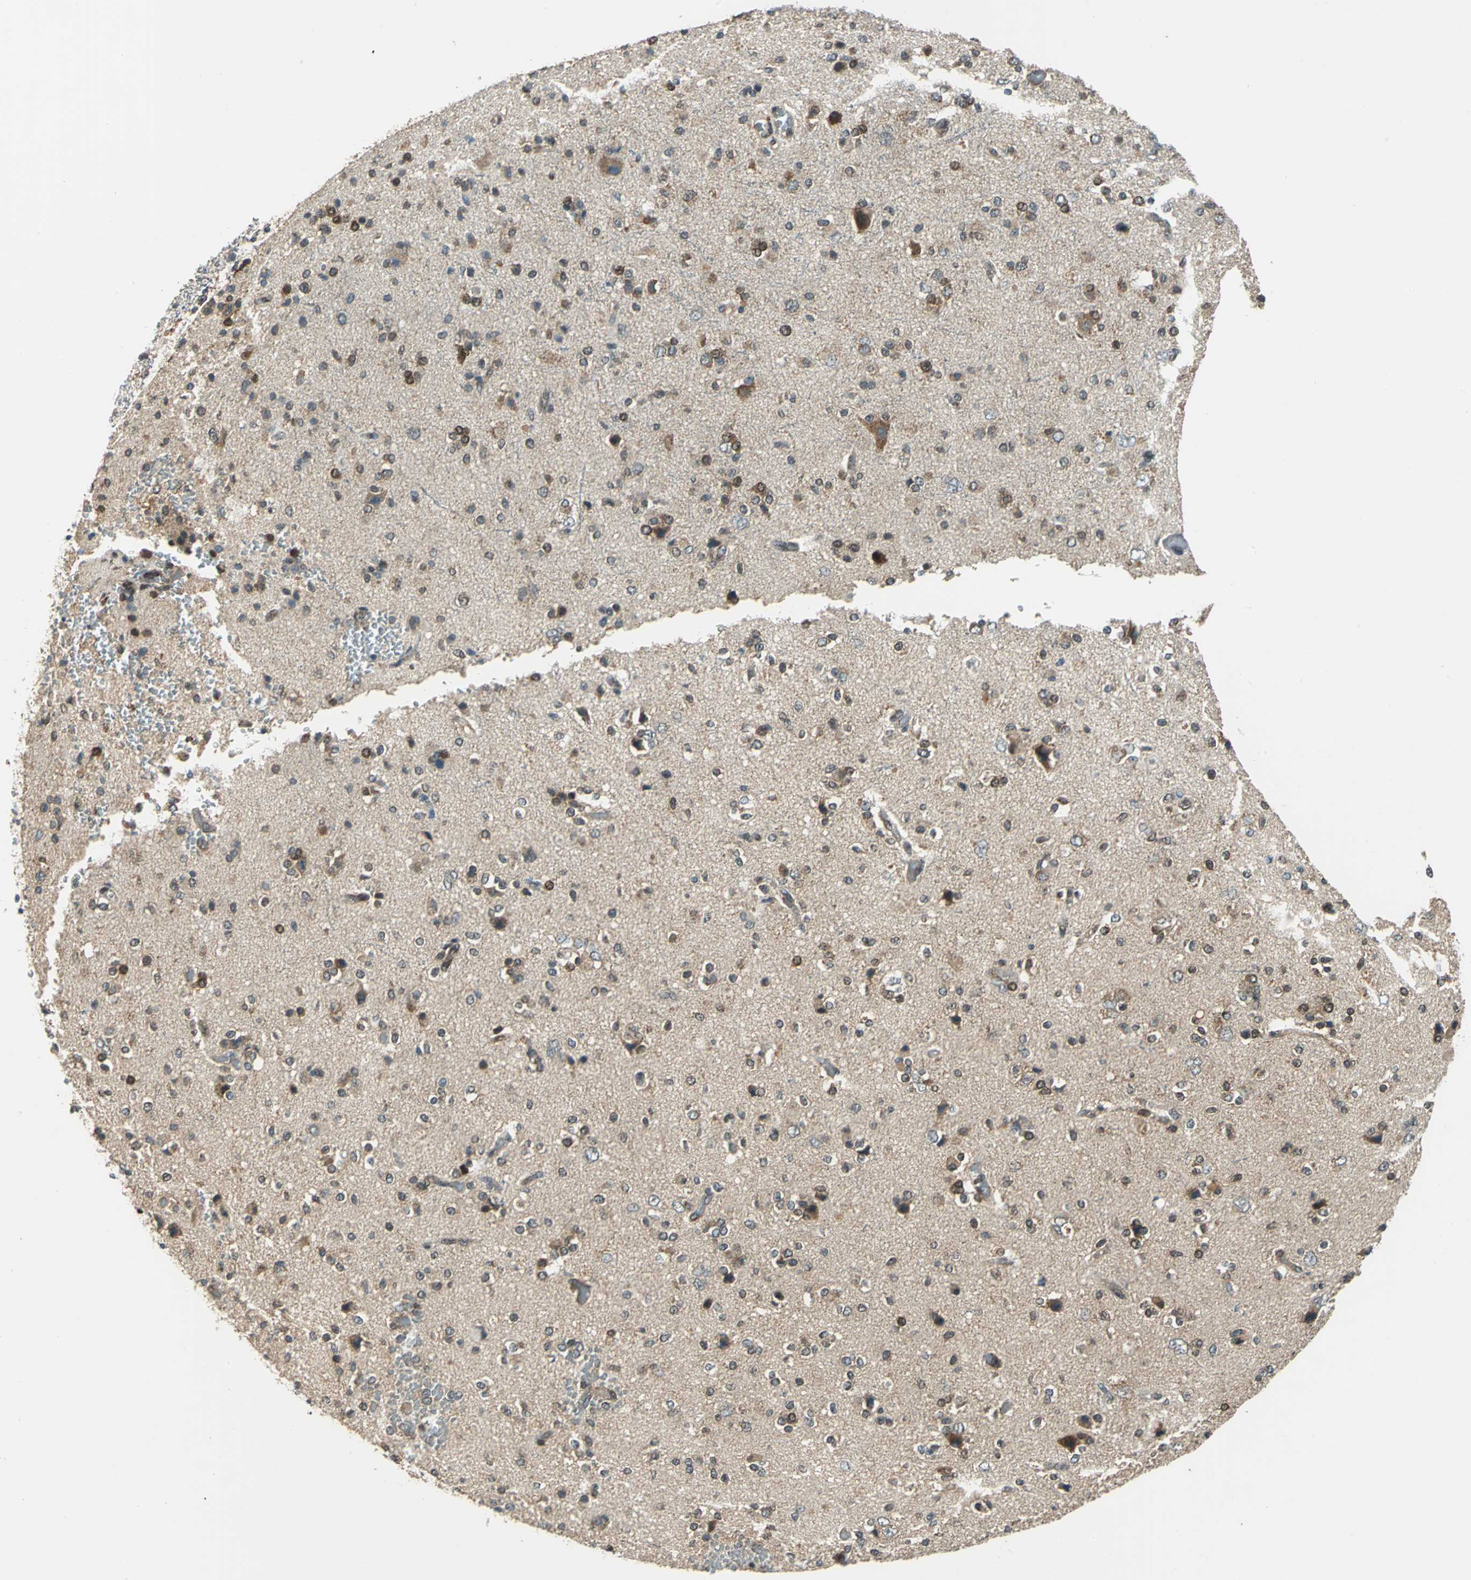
{"staining": {"intensity": "moderate", "quantity": ">75%", "location": "cytoplasmic/membranous,nuclear"}, "tissue": "glioma", "cell_type": "Tumor cells", "image_type": "cancer", "snomed": [{"axis": "morphology", "description": "Glioma, malignant, High grade"}, {"axis": "topography", "description": "Brain"}], "caption": "High-power microscopy captured an immunohistochemistry photomicrograph of glioma, revealing moderate cytoplasmic/membranous and nuclear expression in about >75% of tumor cells.", "gene": "NUDT2", "patient": {"sex": "male", "age": 47}}